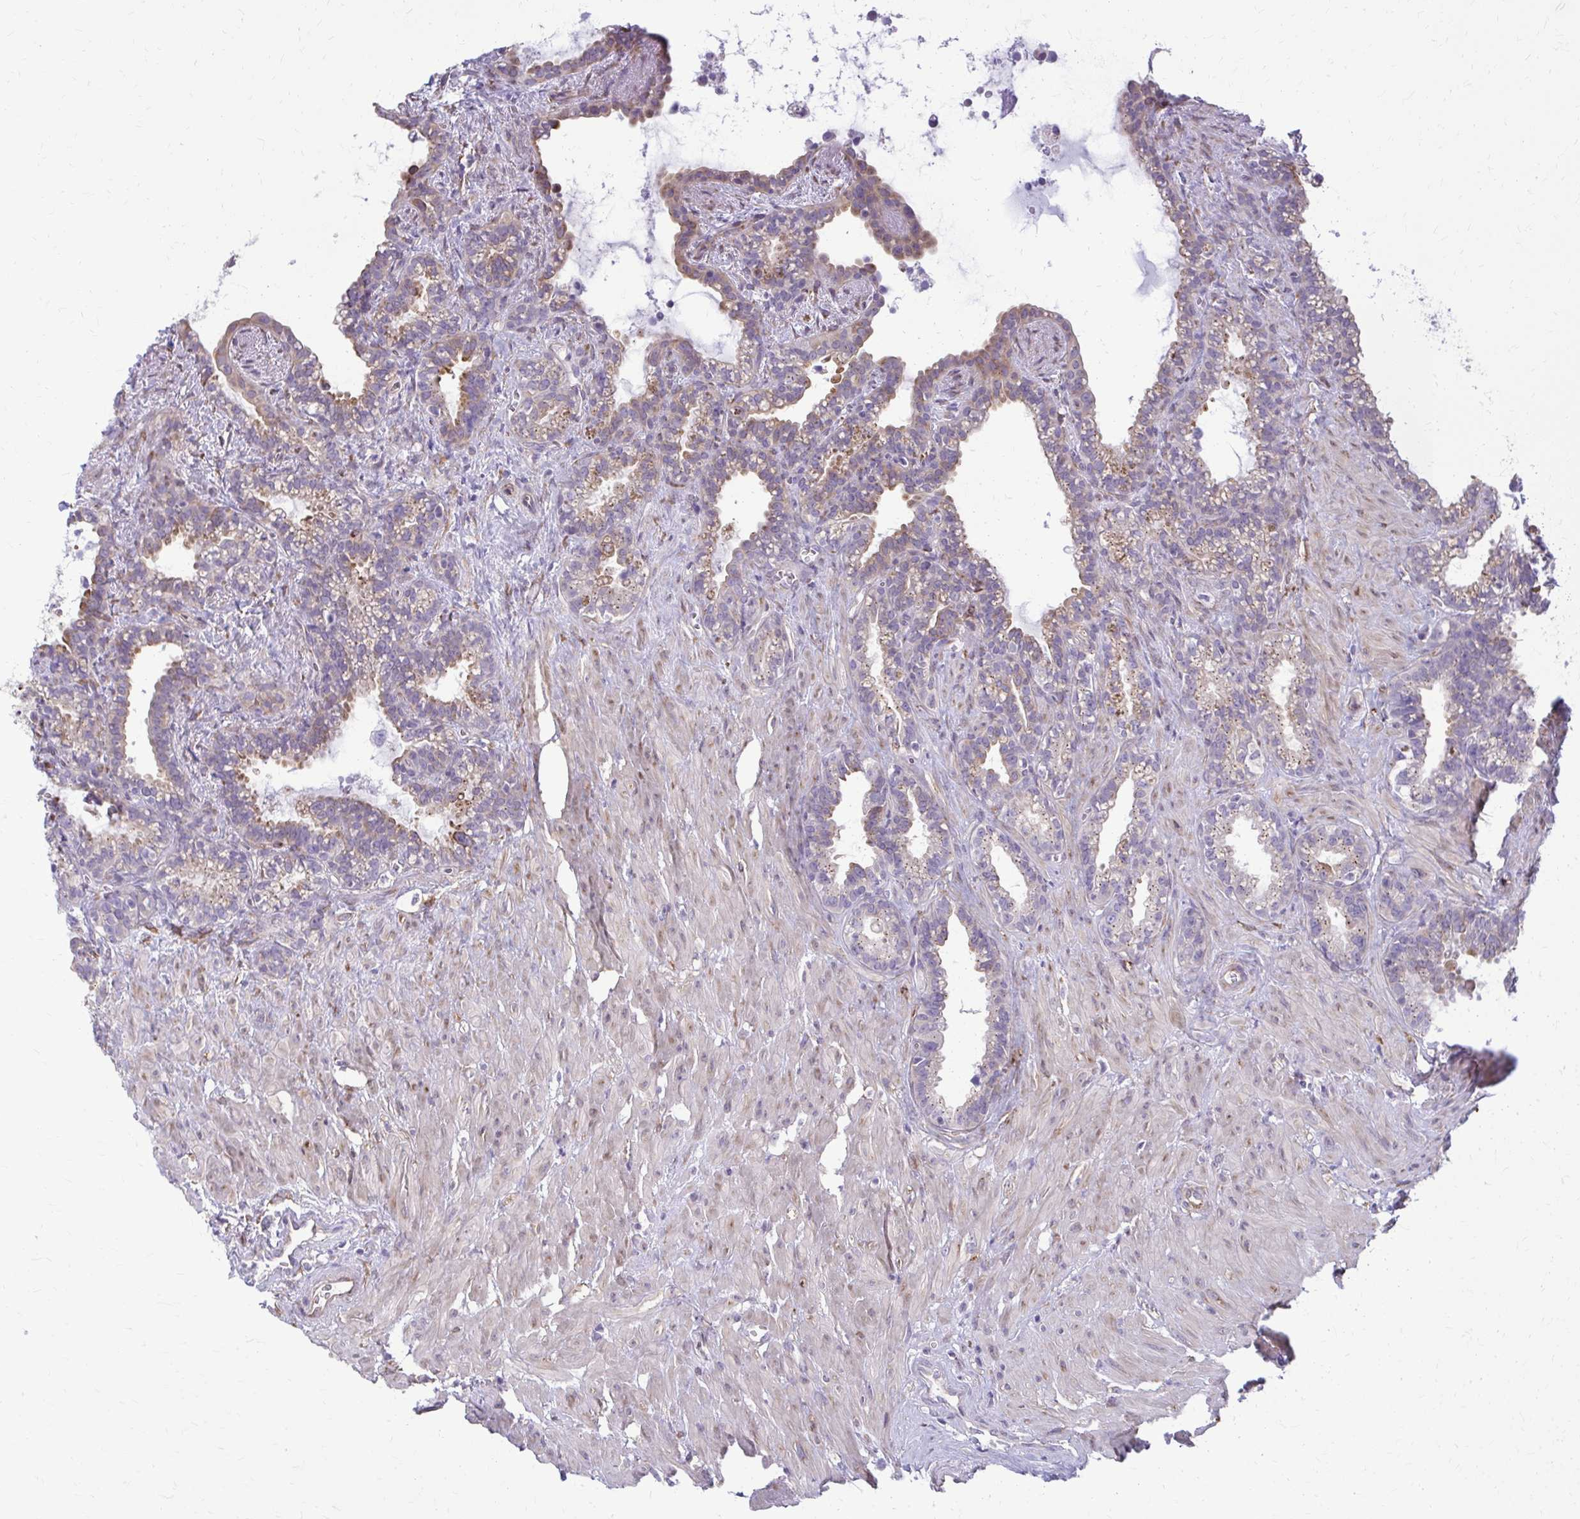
{"staining": {"intensity": "weak", "quantity": "25%-75%", "location": "cytoplasmic/membranous"}, "tissue": "seminal vesicle", "cell_type": "Glandular cells", "image_type": "normal", "snomed": [{"axis": "morphology", "description": "Normal tissue, NOS"}, {"axis": "topography", "description": "Seminal veicle"}], "caption": "Immunohistochemistry (IHC) of normal seminal vesicle shows low levels of weak cytoplasmic/membranous expression in about 25%-75% of glandular cells. Using DAB (brown) and hematoxylin (blue) stains, captured at high magnification using brightfield microscopy.", "gene": "DEPP1", "patient": {"sex": "male", "age": 76}}